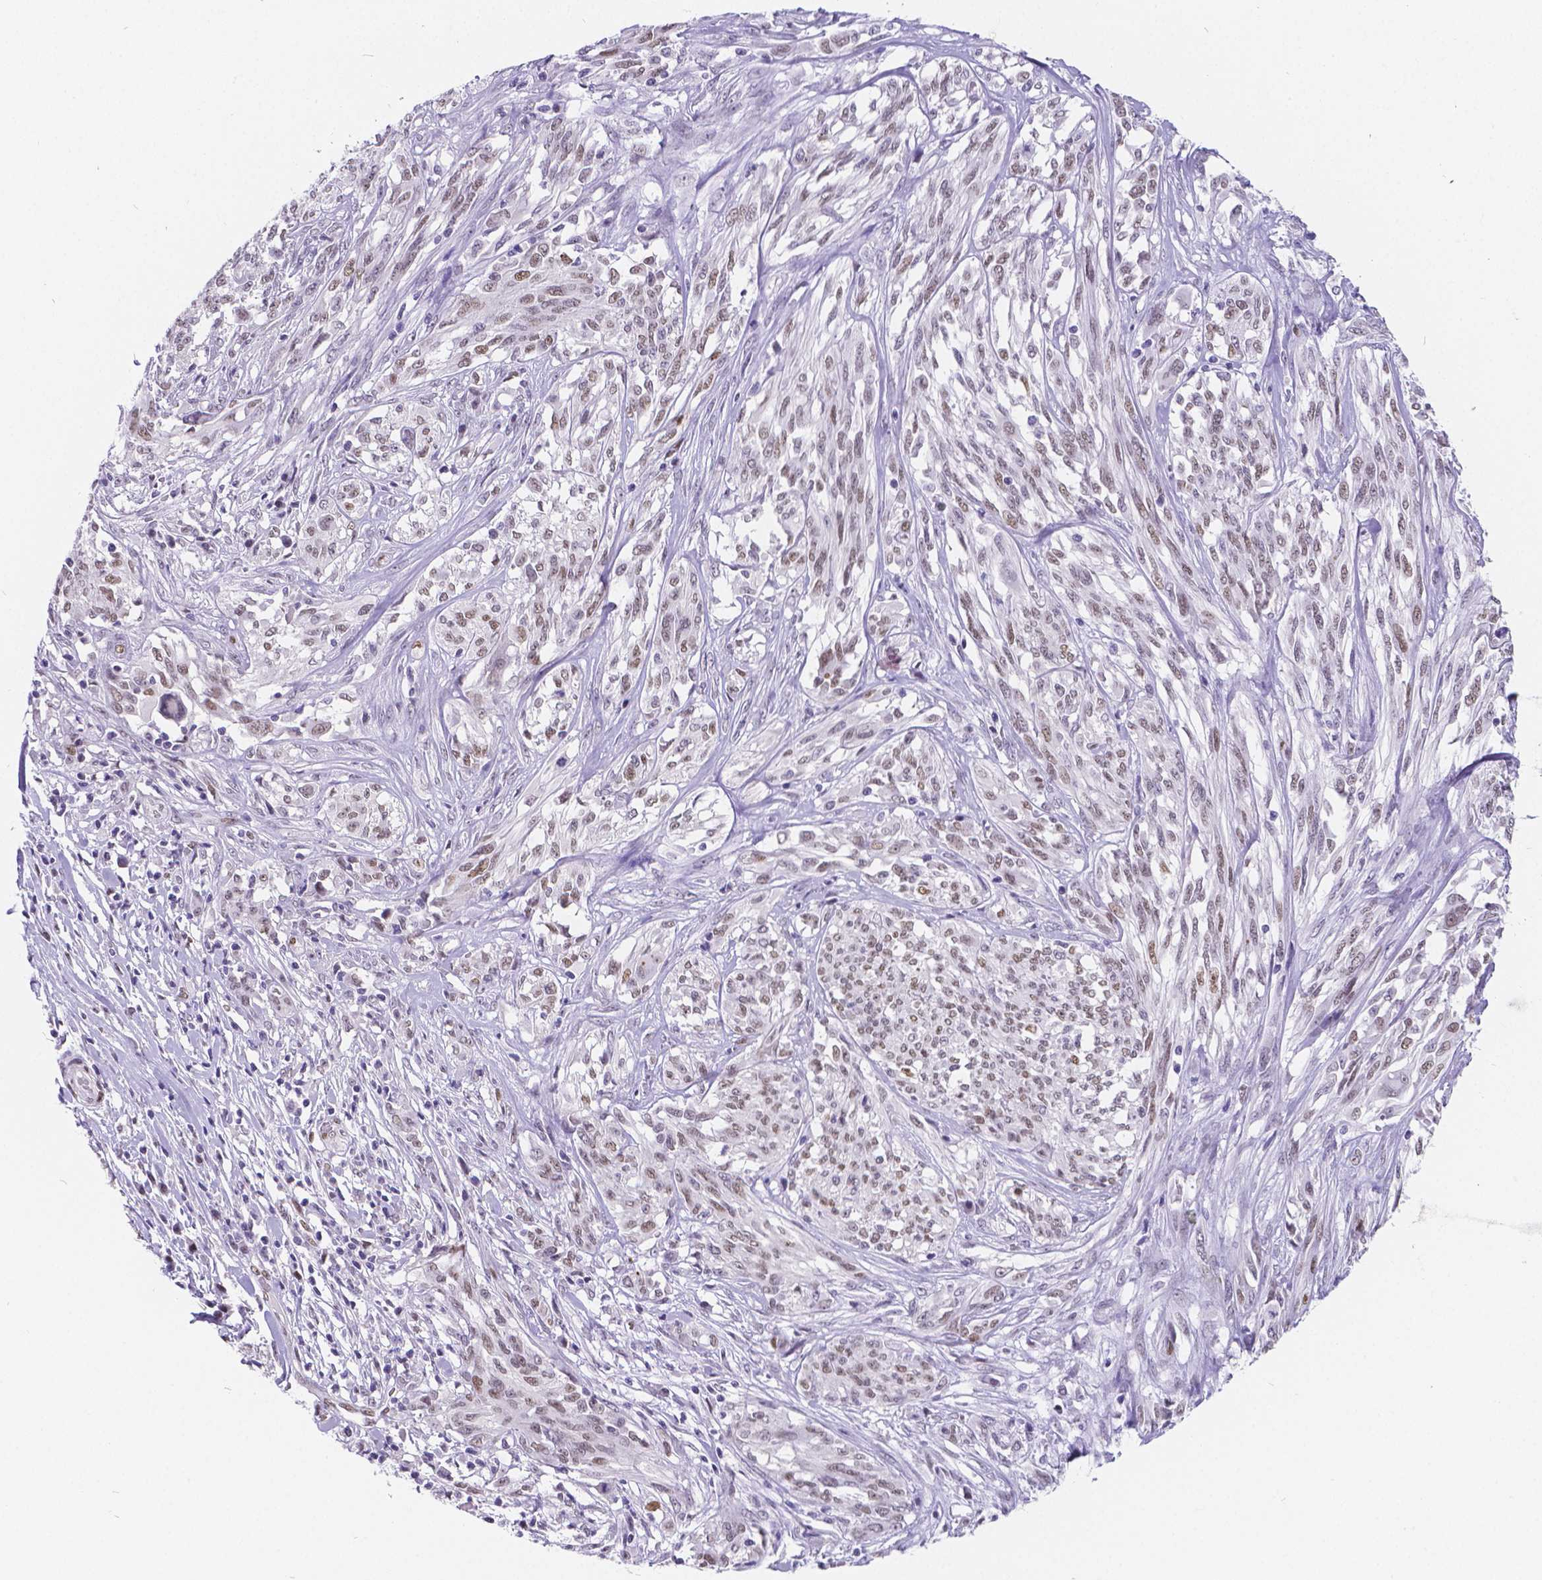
{"staining": {"intensity": "weak", "quantity": "25%-75%", "location": "nuclear"}, "tissue": "melanoma", "cell_type": "Tumor cells", "image_type": "cancer", "snomed": [{"axis": "morphology", "description": "Malignant melanoma, NOS"}, {"axis": "topography", "description": "Skin"}], "caption": "Human malignant melanoma stained for a protein (brown) reveals weak nuclear positive positivity in about 25%-75% of tumor cells.", "gene": "MEF2C", "patient": {"sex": "female", "age": 91}}